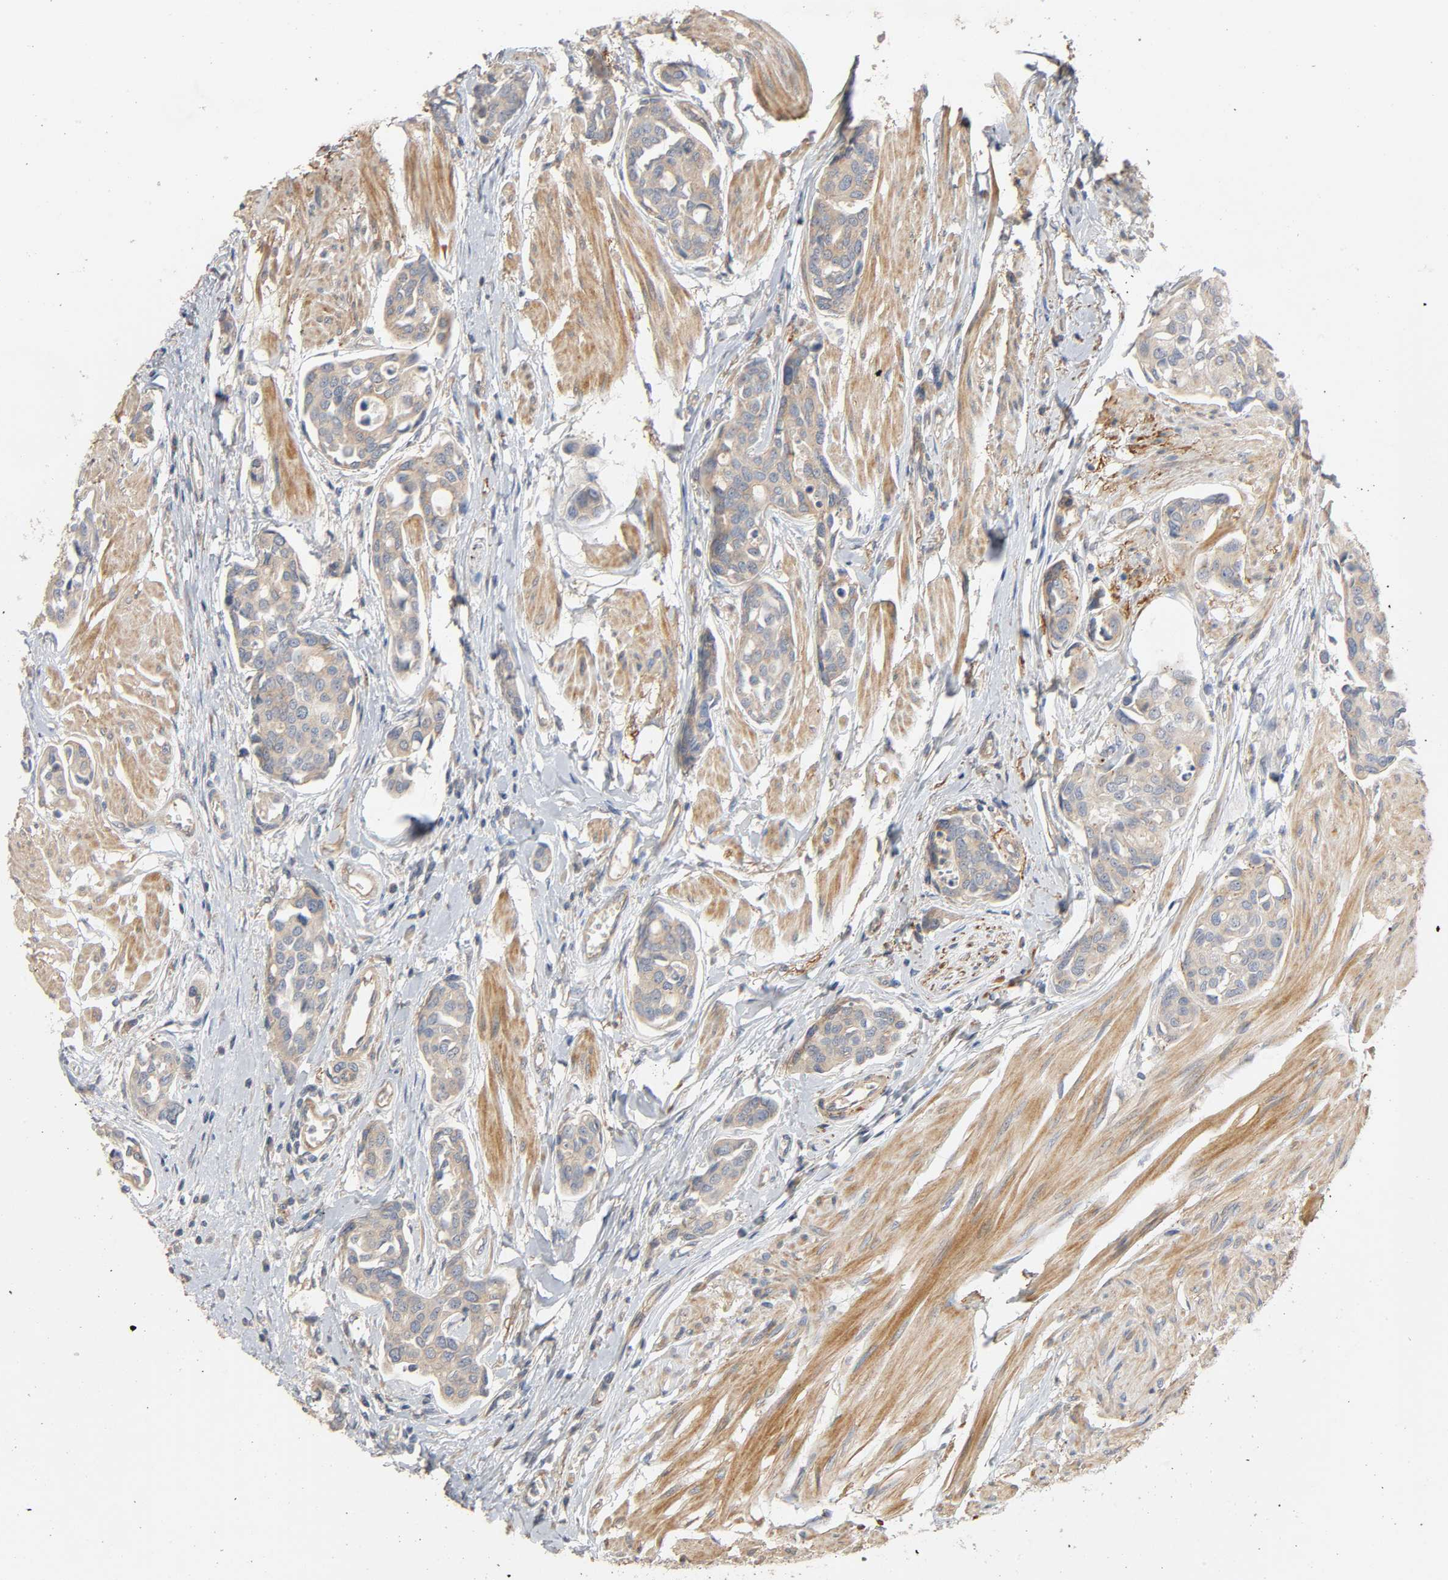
{"staining": {"intensity": "weak", "quantity": "25%-75%", "location": "cytoplasmic/membranous"}, "tissue": "urothelial cancer", "cell_type": "Tumor cells", "image_type": "cancer", "snomed": [{"axis": "morphology", "description": "Urothelial carcinoma, High grade"}, {"axis": "topography", "description": "Urinary bladder"}], "caption": "Protein staining exhibits weak cytoplasmic/membranous staining in about 25%-75% of tumor cells in urothelial carcinoma (high-grade). Using DAB (brown) and hematoxylin (blue) stains, captured at high magnification using brightfield microscopy.", "gene": "SGSM1", "patient": {"sex": "male", "age": 78}}